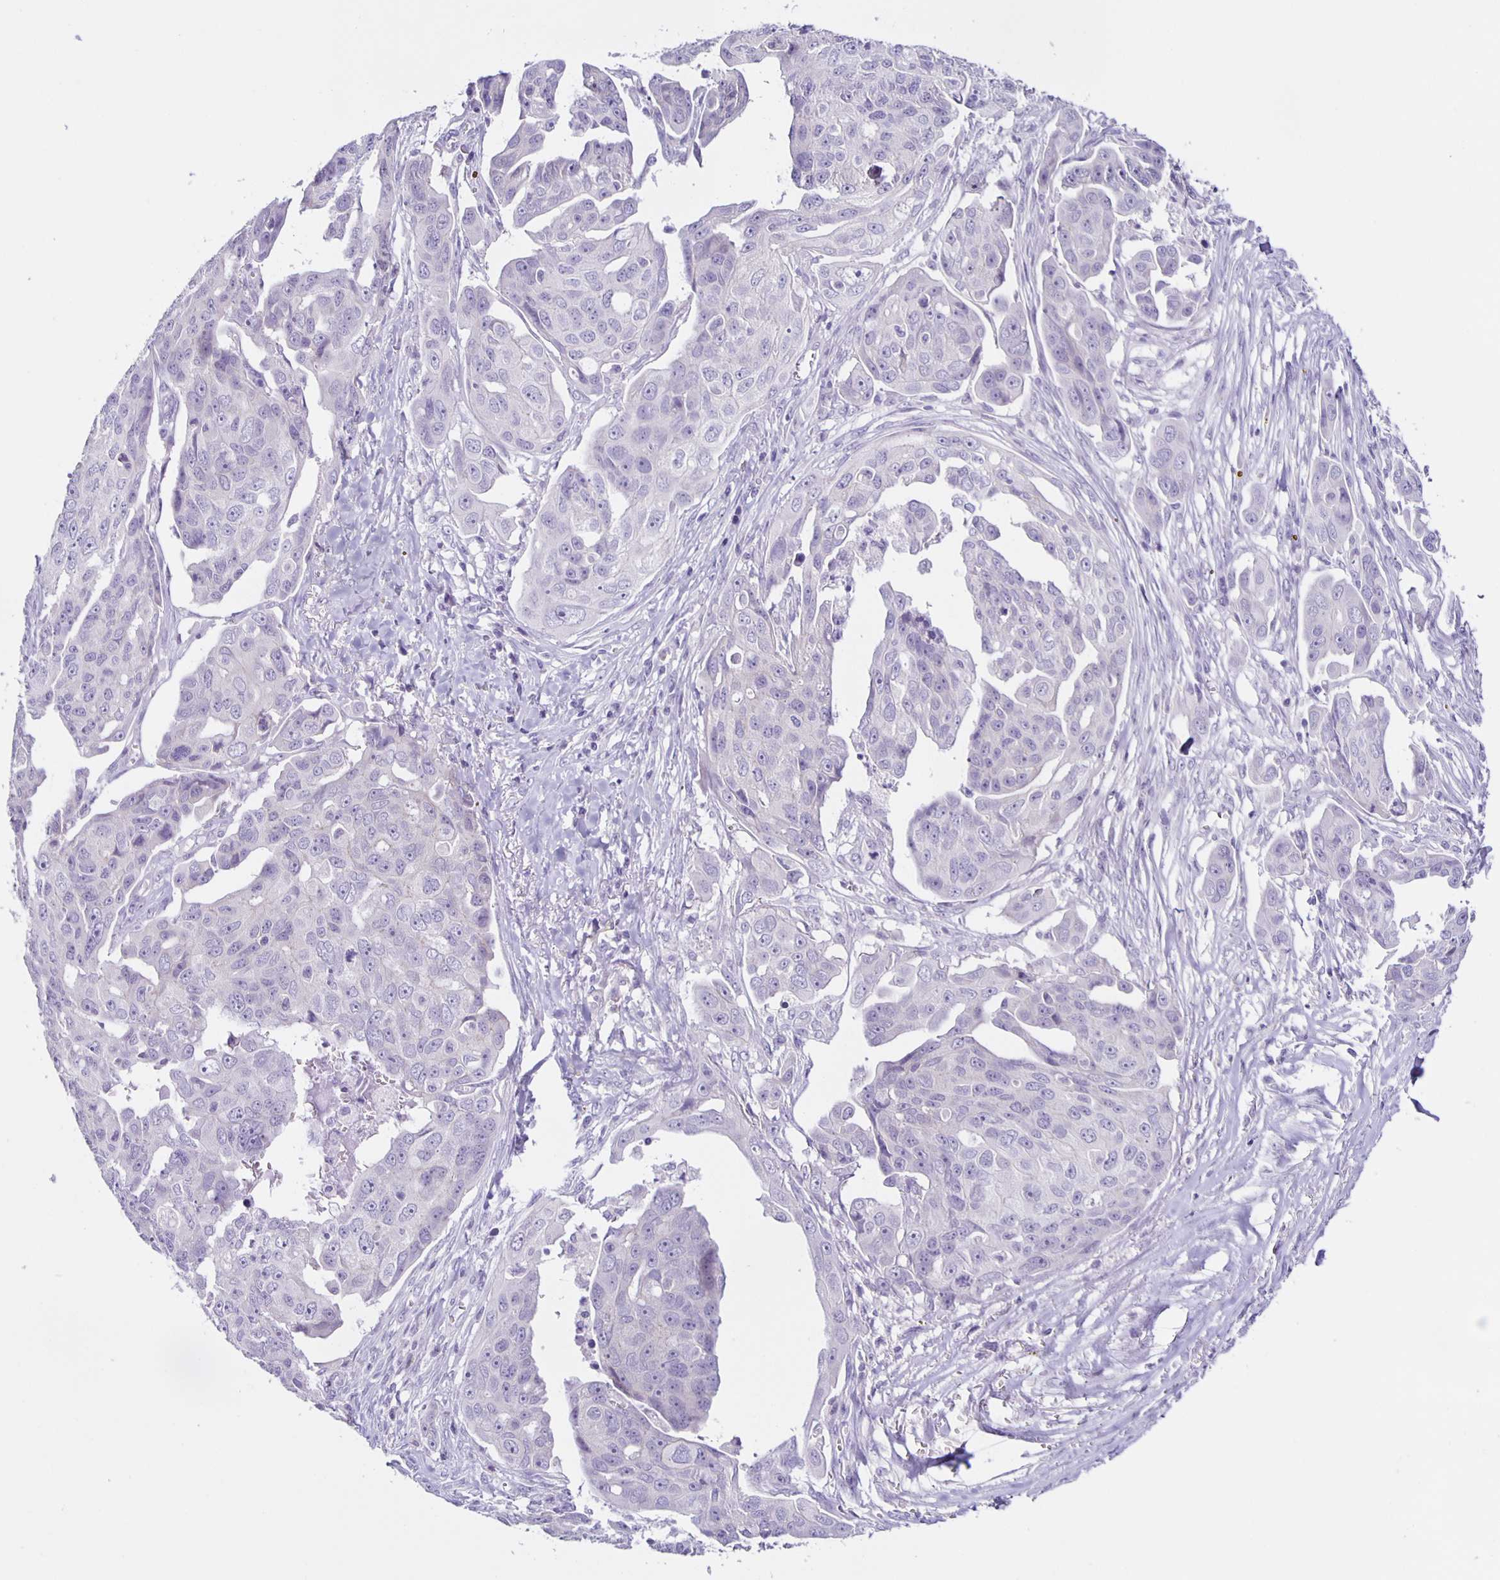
{"staining": {"intensity": "negative", "quantity": "none", "location": "none"}, "tissue": "ovarian cancer", "cell_type": "Tumor cells", "image_type": "cancer", "snomed": [{"axis": "morphology", "description": "Carcinoma, endometroid"}, {"axis": "topography", "description": "Ovary"}], "caption": "IHC photomicrograph of human ovarian cancer stained for a protein (brown), which demonstrates no expression in tumor cells. (DAB IHC visualized using brightfield microscopy, high magnification).", "gene": "SLC12A3", "patient": {"sex": "female", "age": 70}}